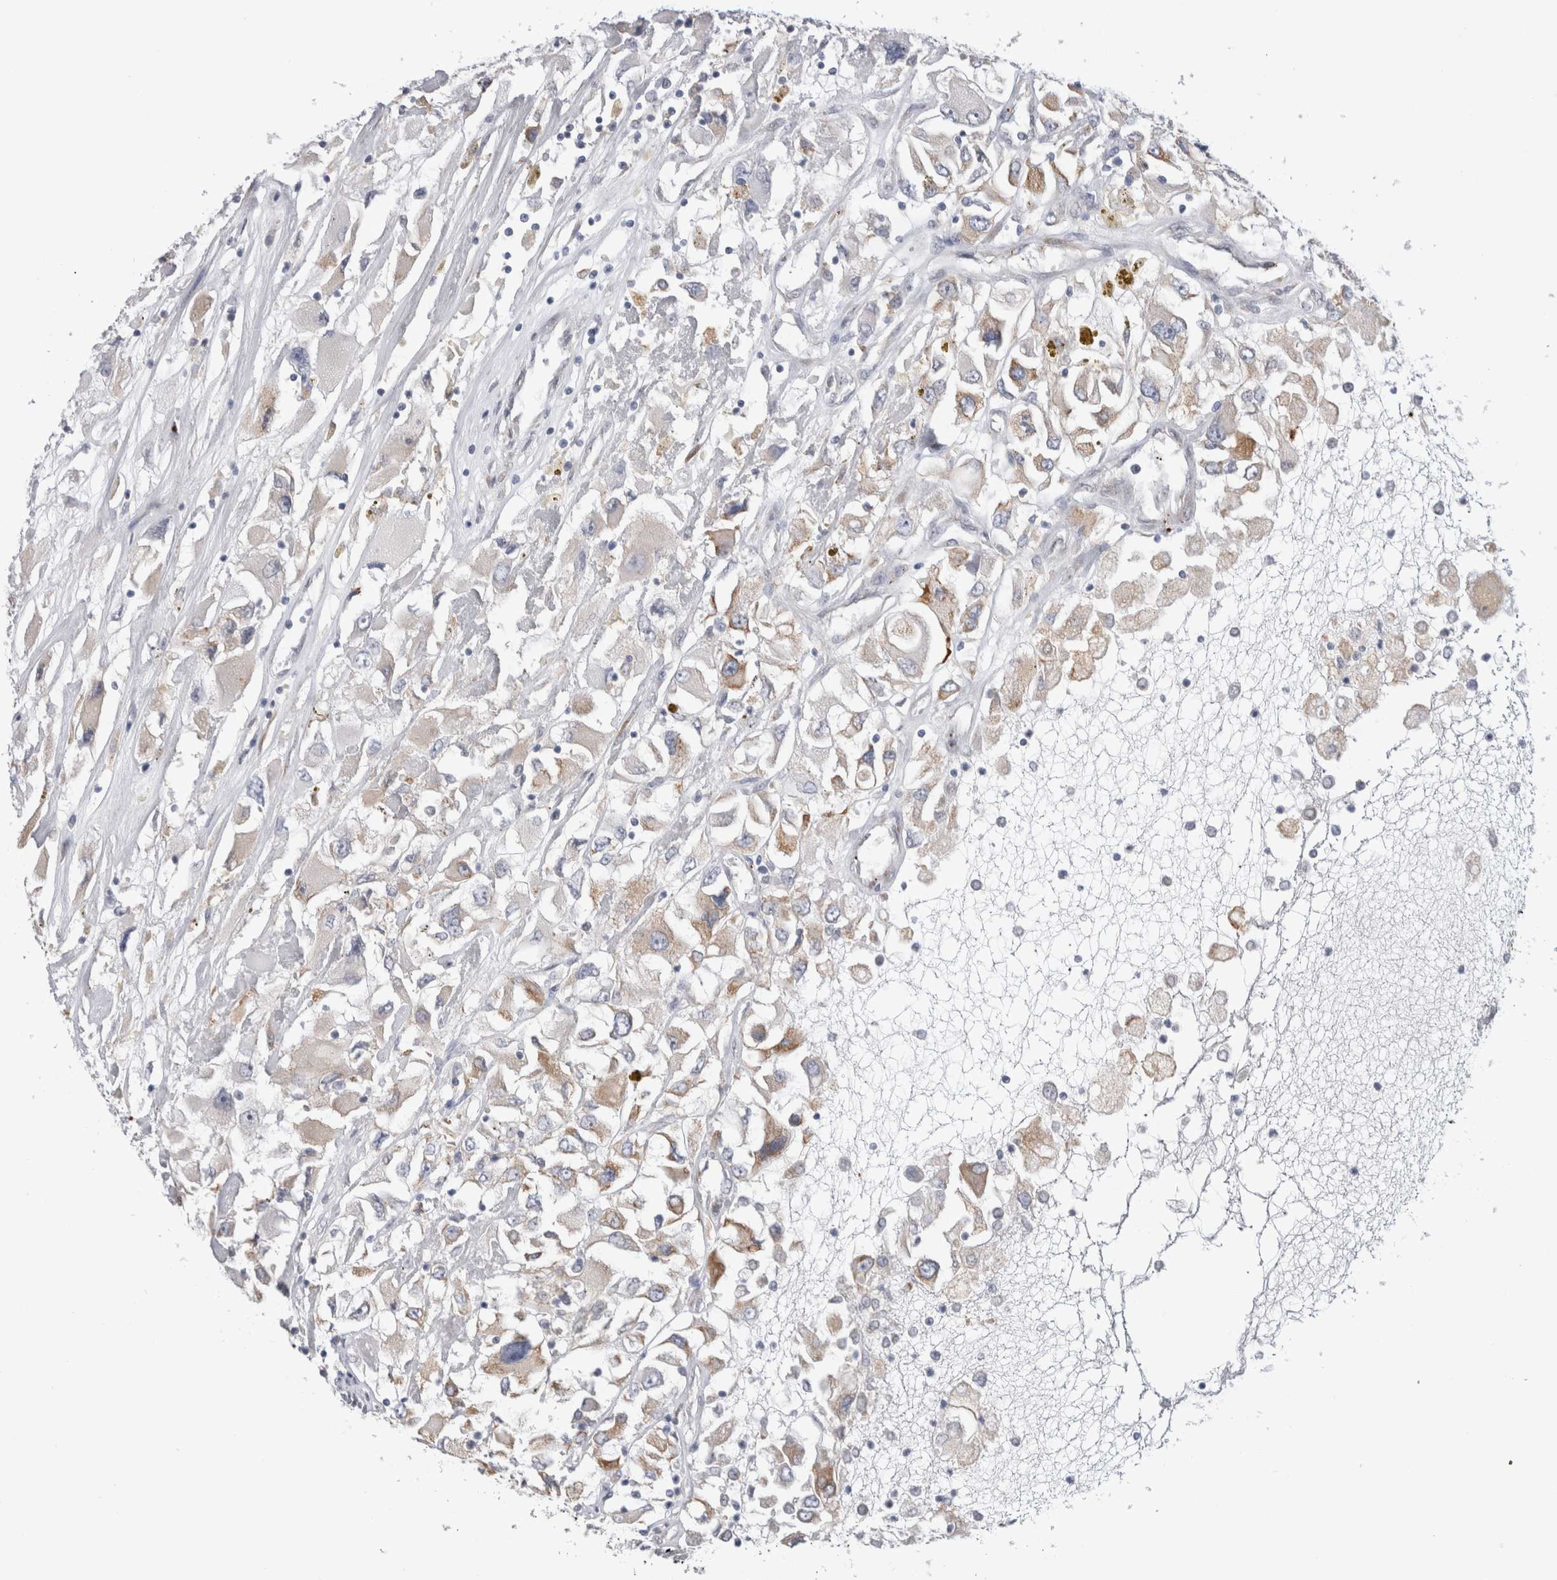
{"staining": {"intensity": "weak", "quantity": "<25%", "location": "cytoplasmic/membranous"}, "tissue": "renal cancer", "cell_type": "Tumor cells", "image_type": "cancer", "snomed": [{"axis": "morphology", "description": "Adenocarcinoma, NOS"}, {"axis": "topography", "description": "Kidney"}], "caption": "An image of renal adenocarcinoma stained for a protein shows no brown staining in tumor cells.", "gene": "VCPIP1", "patient": {"sex": "female", "age": 52}}